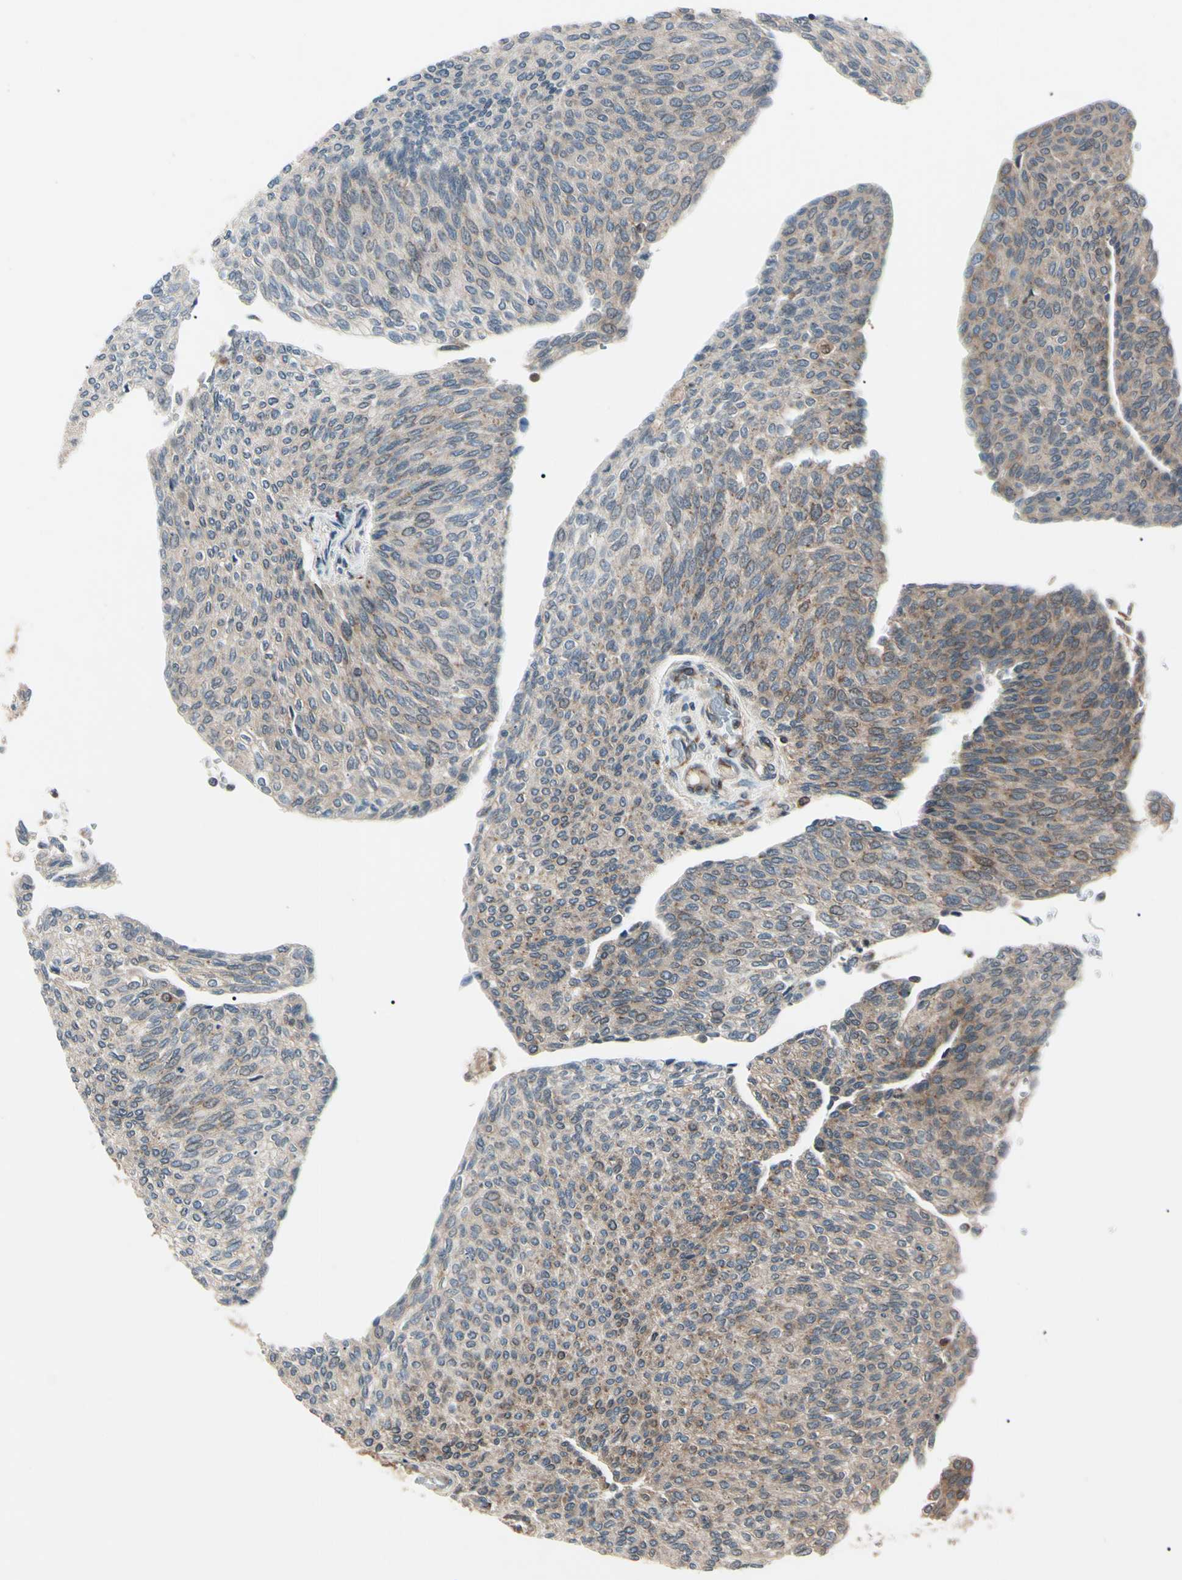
{"staining": {"intensity": "moderate", "quantity": "<25%", "location": "cytoplasmic/membranous,nuclear"}, "tissue": "urothelial cancer", "cell_type": "Tumor cells", "image_type": "cancer", "snomed": [{"axis": "morphology", "description": "Urothelial carcinoma, Low grade"}, {"axis": "topography", "description": "Urinary bladder"}], "caption": "Tumor cells display moderate cytoplasmic/membranous and nuclear positivity in about <25% of cells in low-grade urothelial carcinoma. The protein is stained brown, and the nuclei are stained in blue (DAB IHC with brightfield microscopy, high magnification).", "gene": "MAPRE1", "patient": {"sex": "female", "age": 79}}